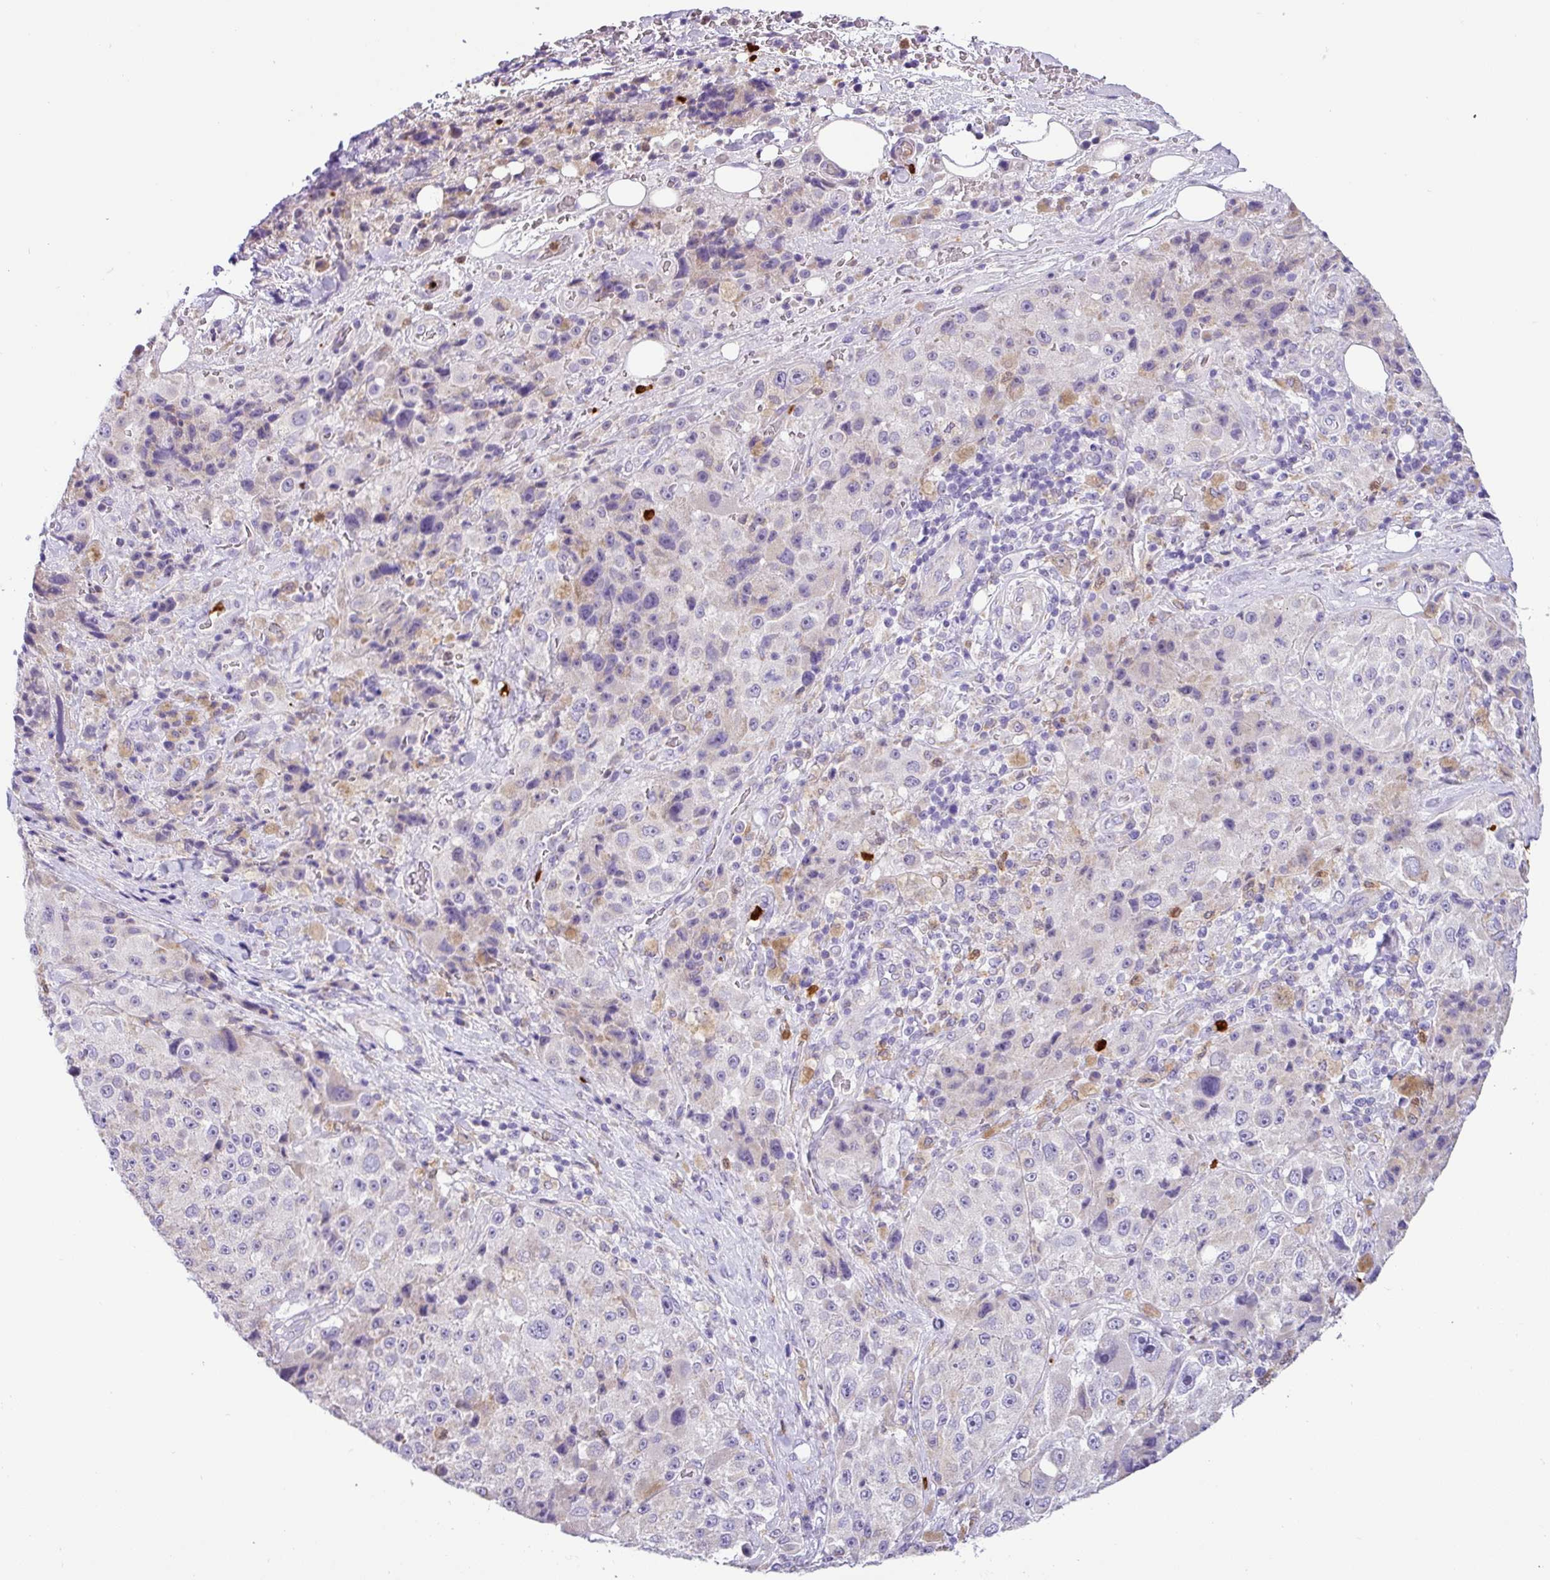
{"staining": {"intensity": "weak", "quantity": "<25%", "location": "cytoplasmic/membranous"}, "tissue": "melanoma", "cell_type": "Tumor cells", "image_type": "cancer", "snomed": [{"axis": "morphology", "description": "Malignant melanoma, Metastatic site"}, {"axis": "topography", "description": "Lymph node"}], "caption": "Image shows no significant protein expression in tumor cells of malignant melanoma (metastatic site).", "gene": "SH2D3C", "patient": {"sex": "male", "age": 62}}